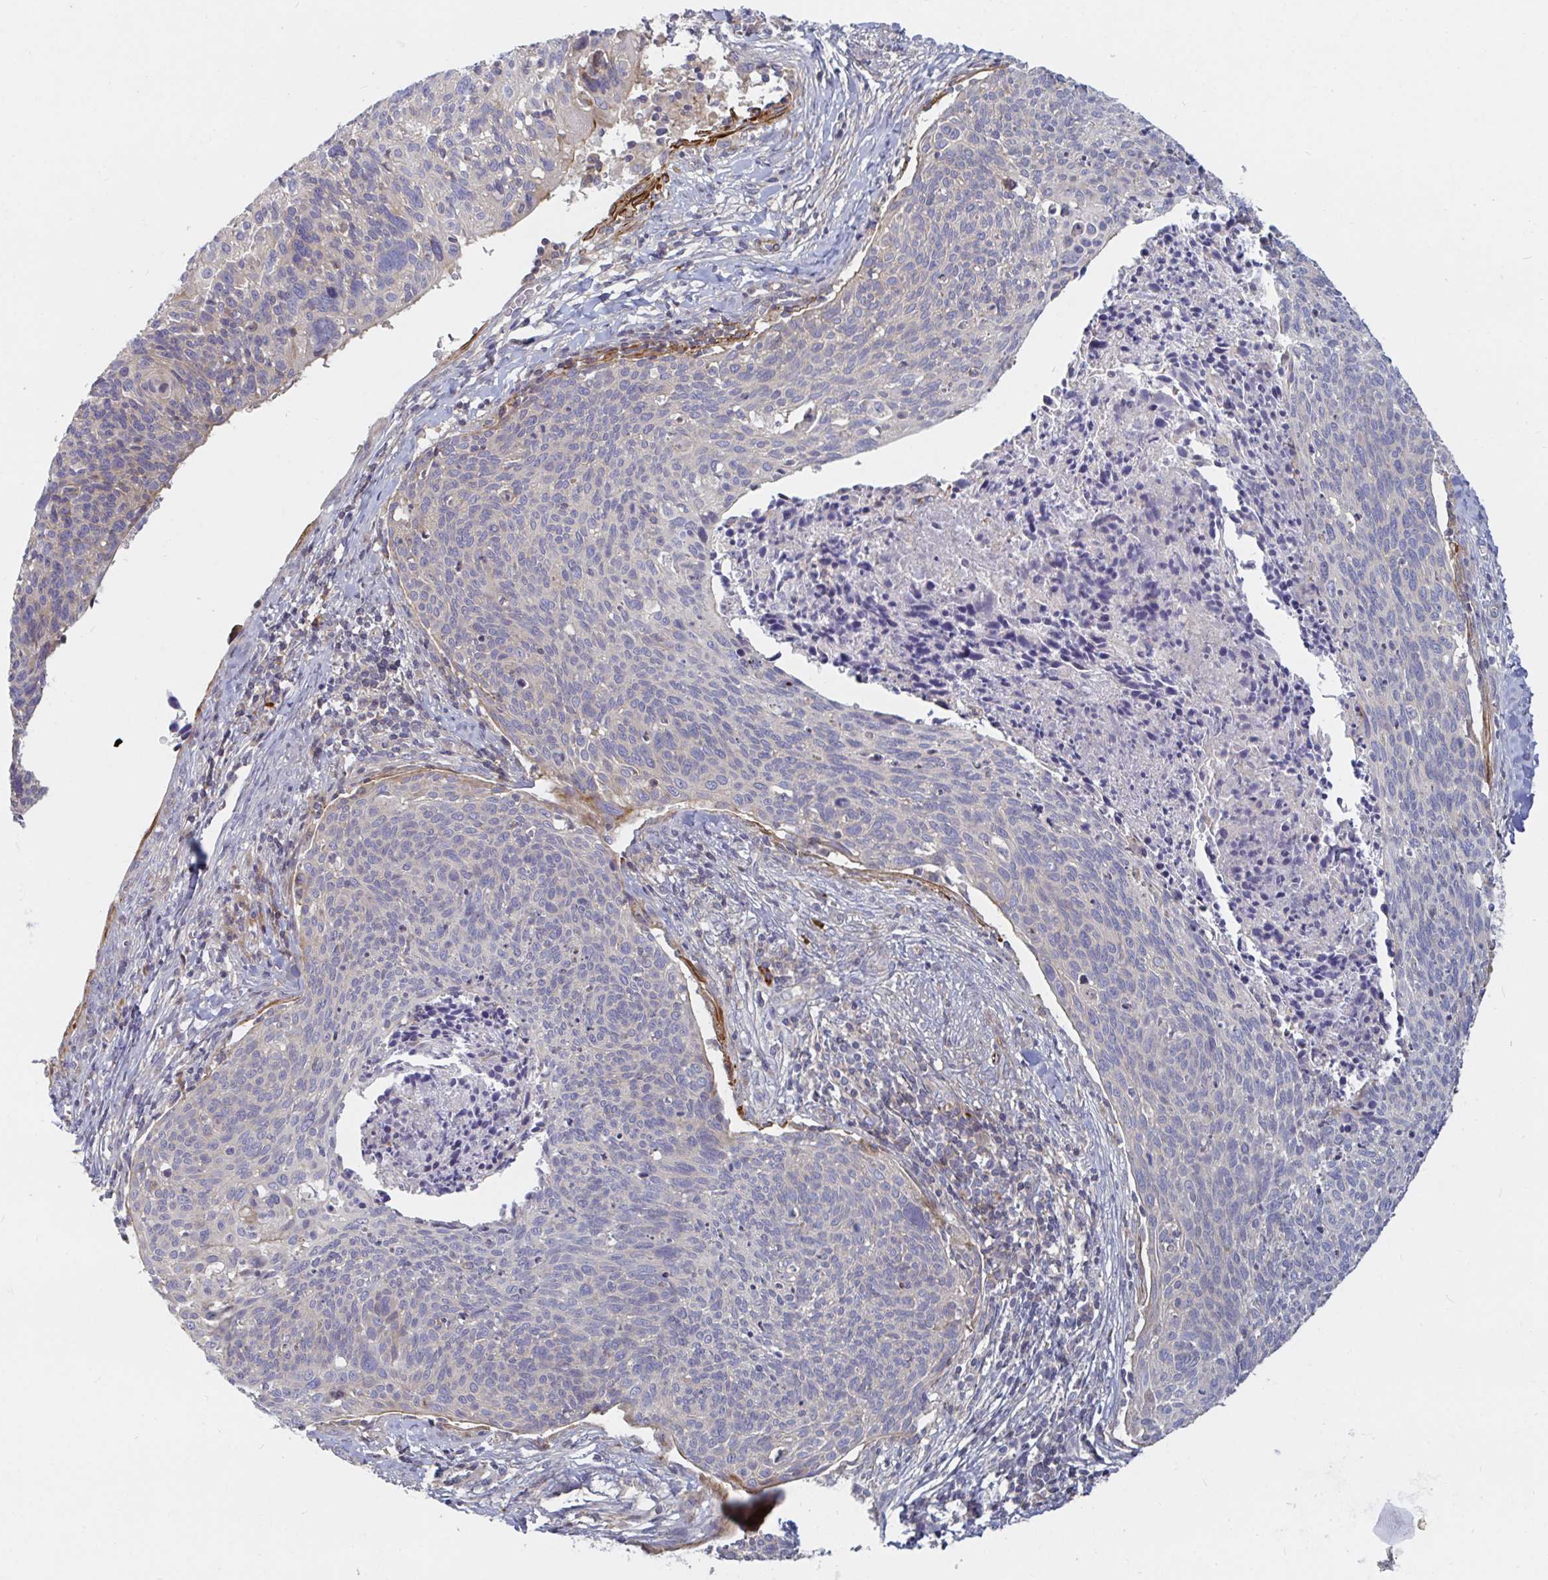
{"staining": {"intensity": "negative", "quantity": "none", "location": "none"}, "tissue": "cervical cancer", "cell_type": "Tumor cells", "image_type": "cancer", "snomed": [{"axis": "morphology", "description": "Squamous cell carcinoma, NOS"}, {"axis": "topography", "description": "Cervix"}], "caption": "Tumor cells show no significant expression in cervical squamous cell carcinoma.", "gene": "SSH2", "patient": {"sex": "female", "age": 49}}